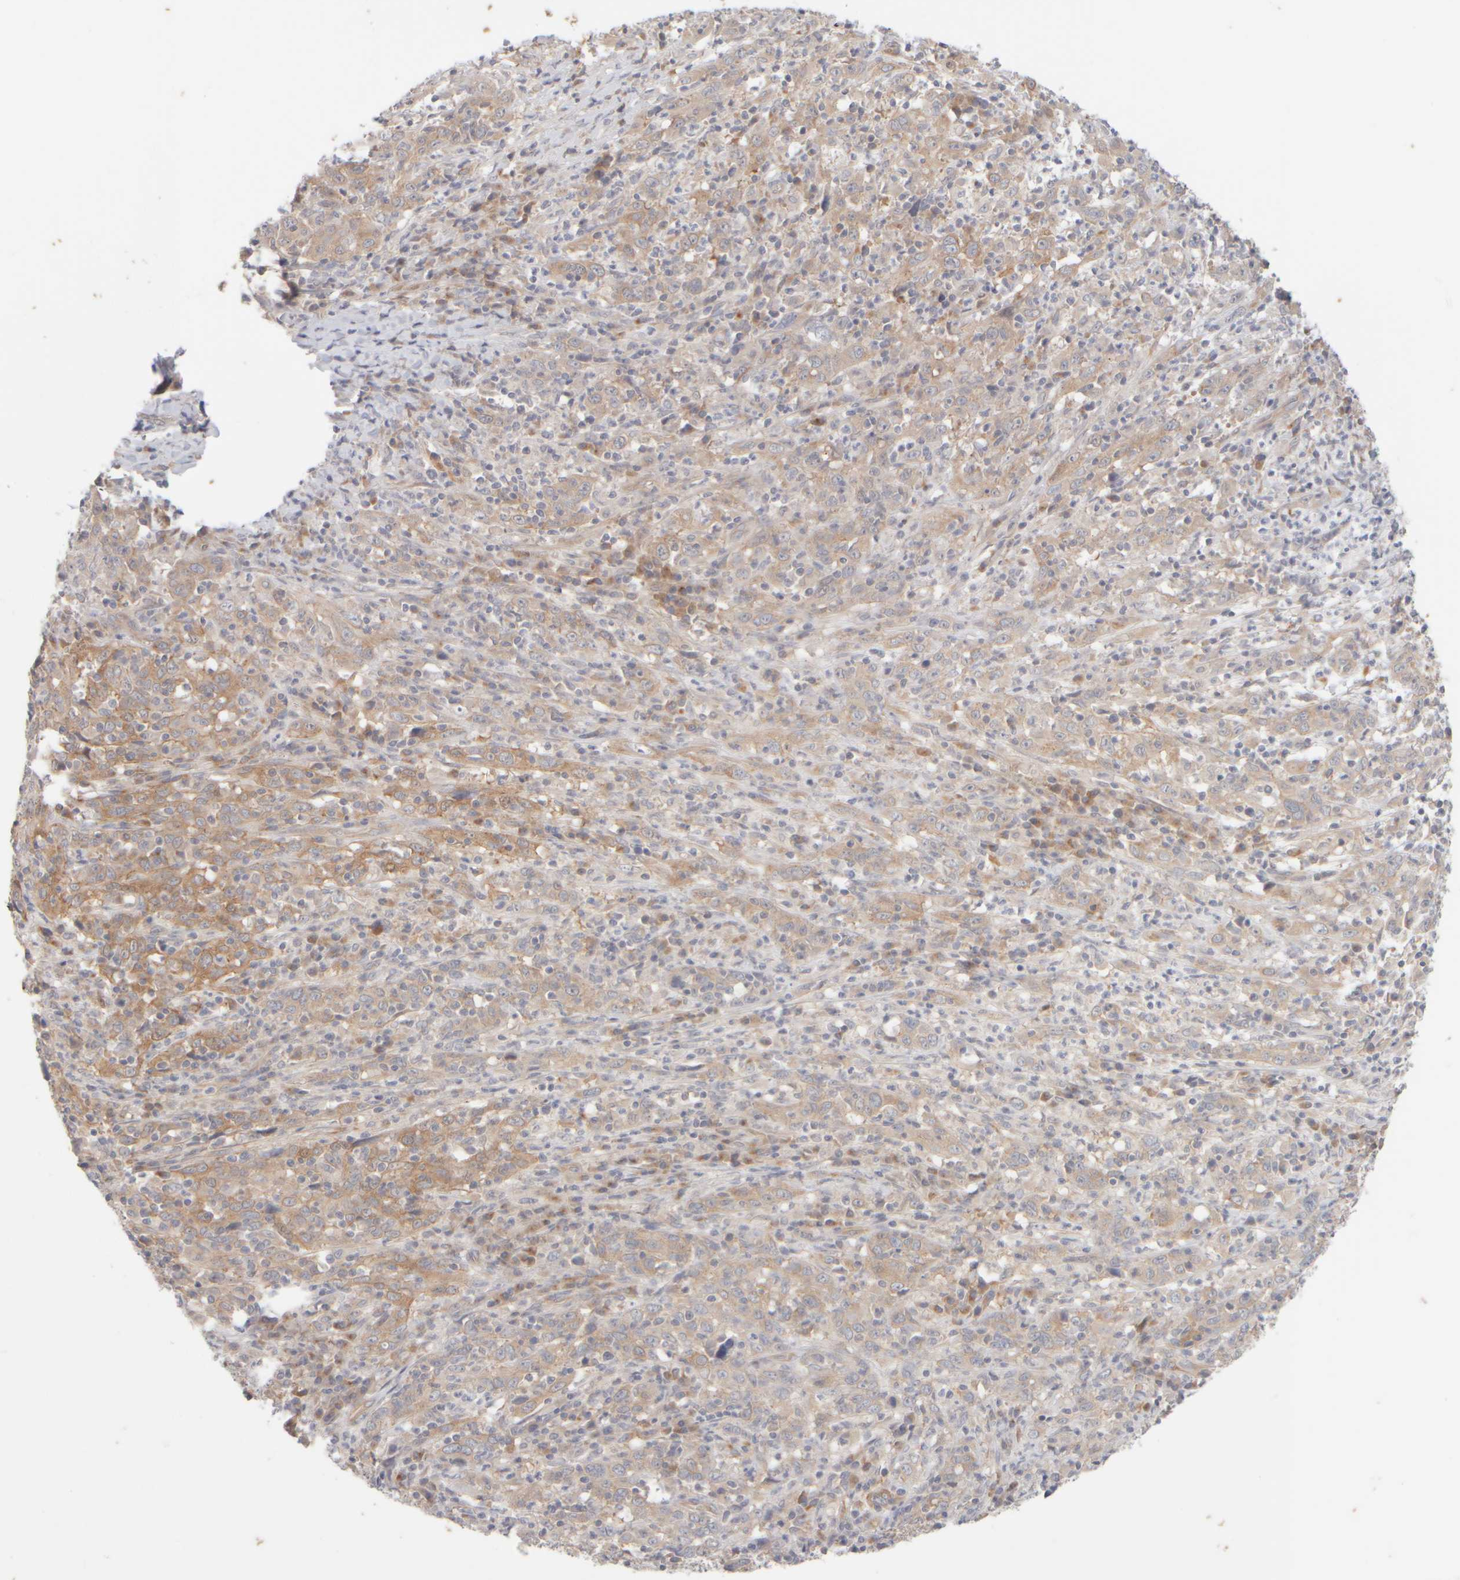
{"staining": {"intensity": "weak", "quantity": "25%-75%", "location": "cytoplasmic/membranous"}, "tissue": "cervical cancer", "cell_type": "Tumor cells", "image_type": "cancer", "snomed": [{"axis": "morphology", "description": "Squamous cell carcinoma, NOS"}, {"axis": "topography", "description": "Cervix"}], "caption": "This is an image of IHC staining of cervical cancer, which shows weak expression in the cytoplasmic/membranous of tumor cells.", "gene": "GOPC", "patient": {"sex": "female", "age": 46}}